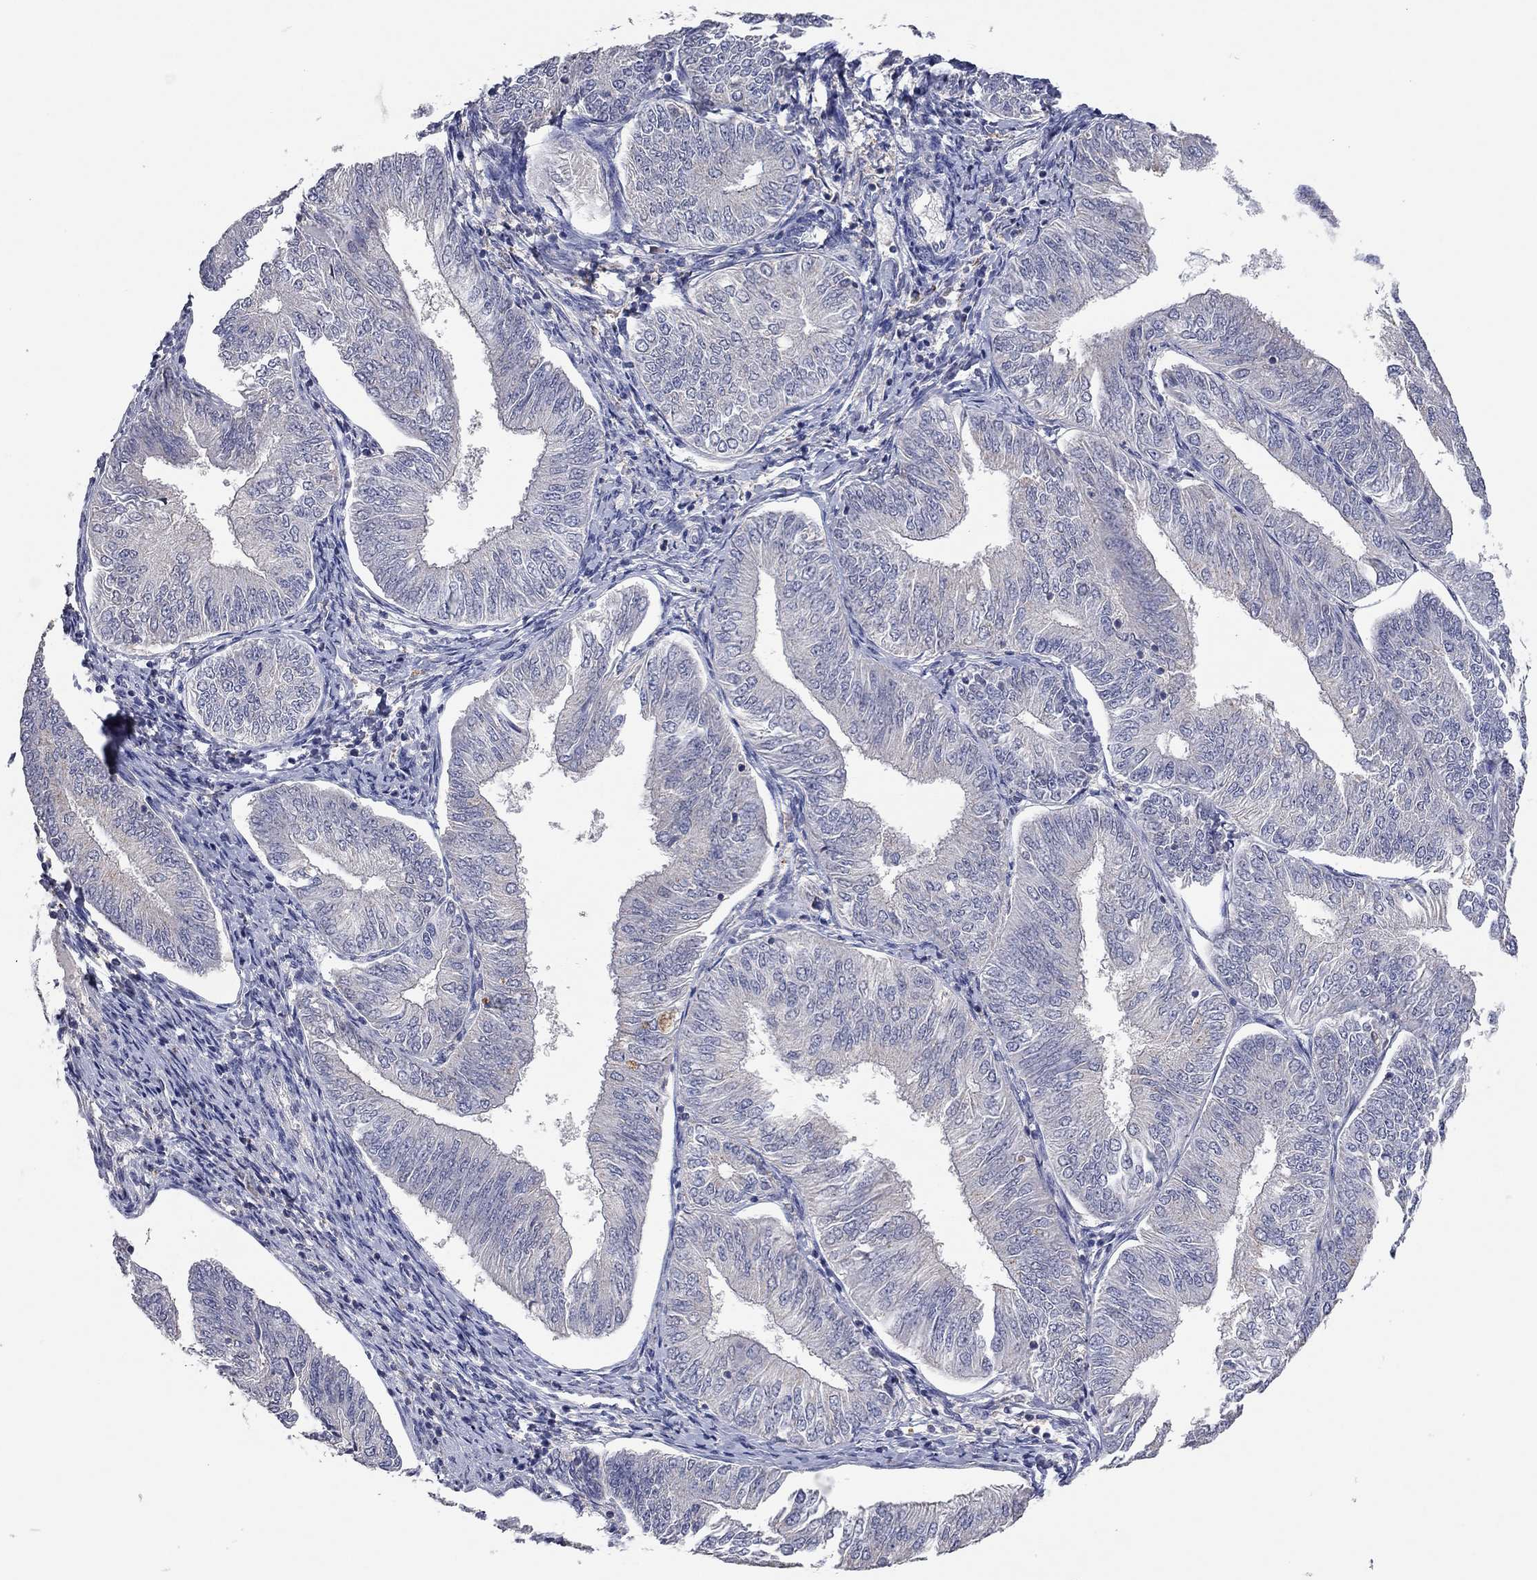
{"staining": {"intensity": "negative", "quantity": "none", "location": "none"}, "tissue": "endometrial cancer", "cell_type": "Tumor cells", "image_type": "cancer", "snomed": [{"axis": "morphology", "description": "Adenocarcinoma, NOS"}, {"axis": "topography", "description": "Endometrium"}], "caption": "An image of adenocarcinoma (endometrial) stained for a protein displays no brown staining in tumor cells.", "gene": "MMP13", "patient": {"sex": "female", "age": 58}}